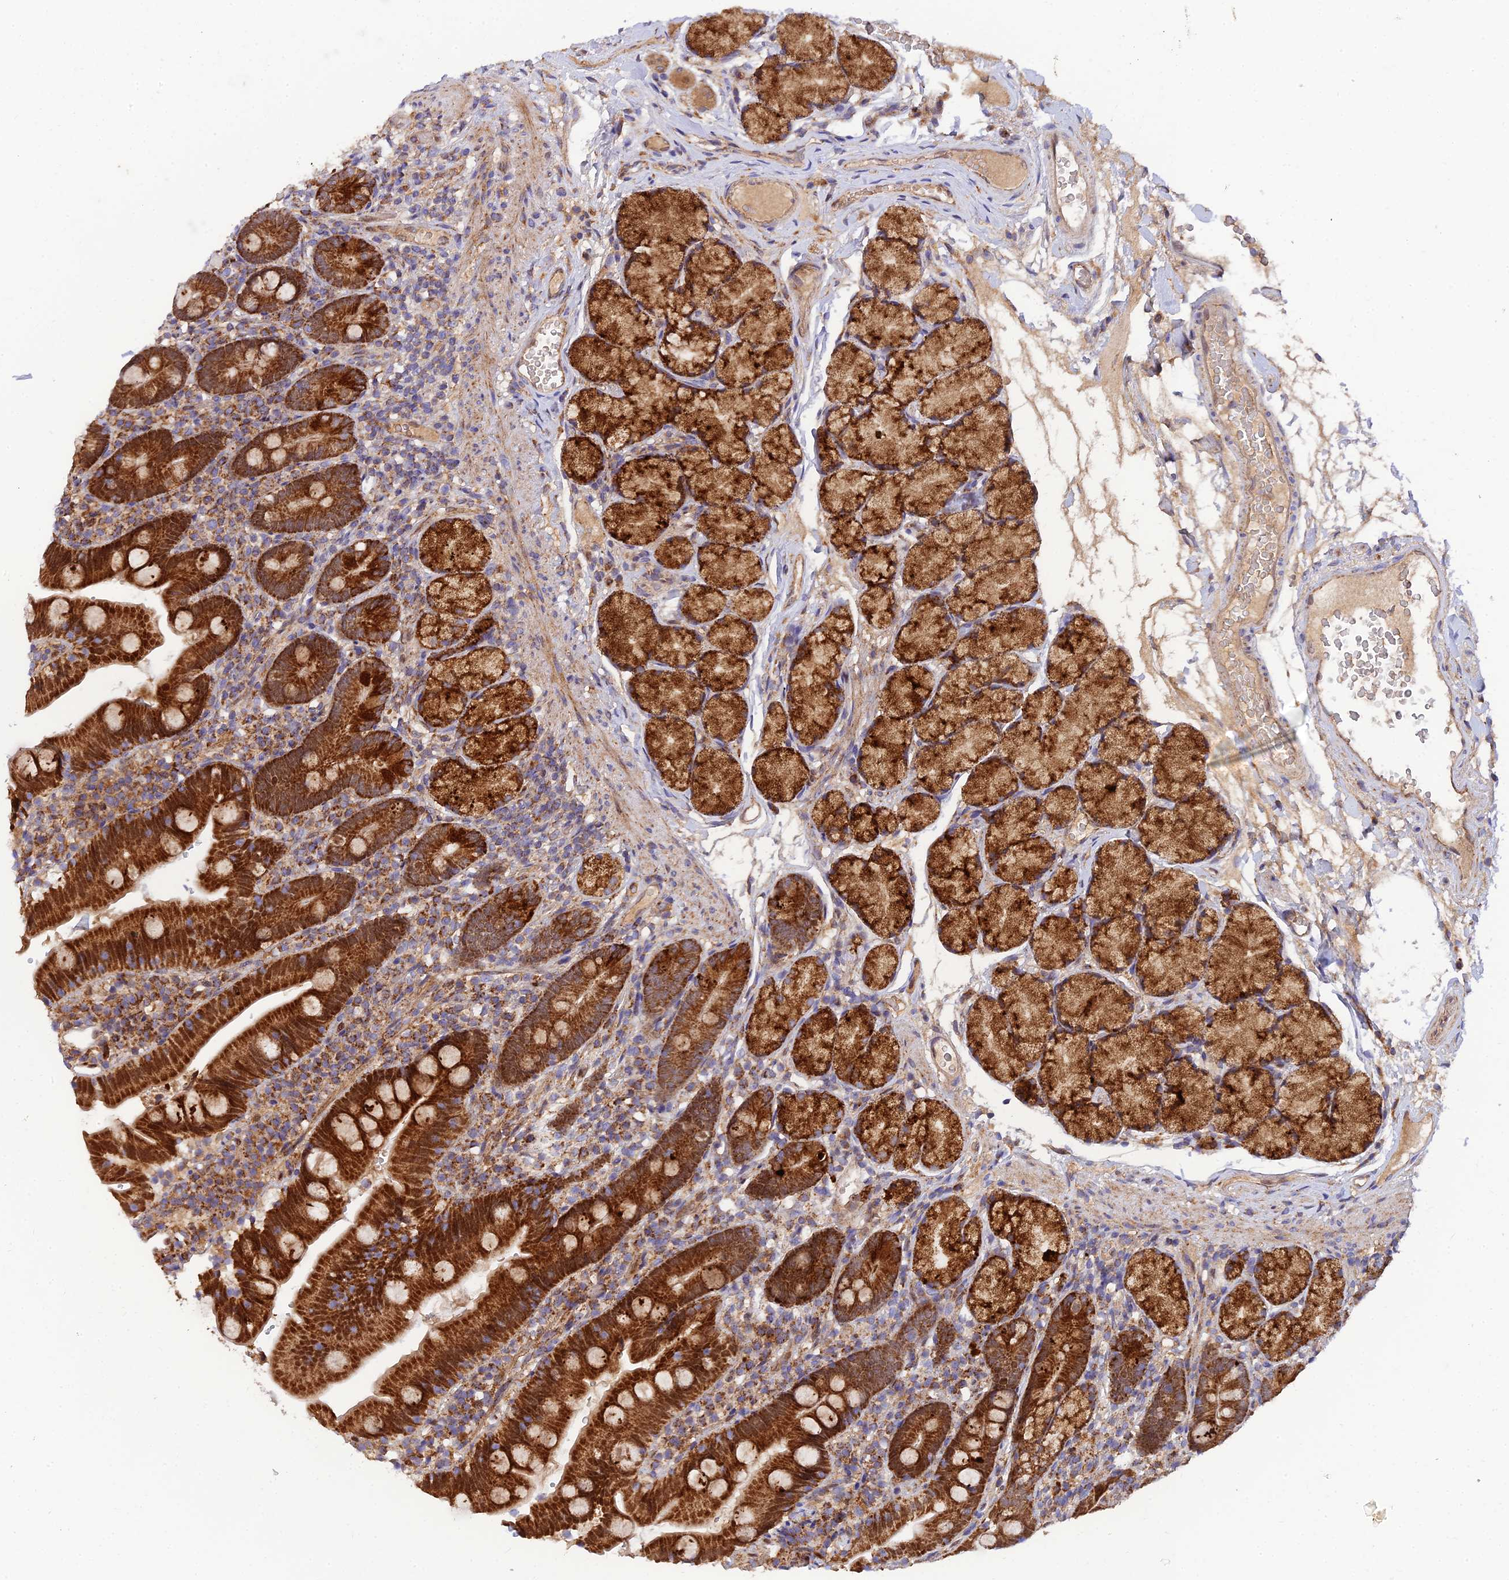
{"staining": {"intensity": "strong", "quantity": ">75%", "location": "cytoplasmic/membranous,nuclear"}, "tissue": "duodenum", "cell_type": "Glandular cells", "image_type": "normal", "snomed": [{"axis": "morphology", "description": "Normal tissue, NOS"}, {"axis": "topography", "description": "Duodenum"}], "caption": "Brown immunohistochemical staining in unremarkable duodenum displays strong cytoplasmic/membranous,nuclear positivity in about >75% of glandular cells.", "gene": "PODNL1", "patient": {"sex": "female", "age": 67}}